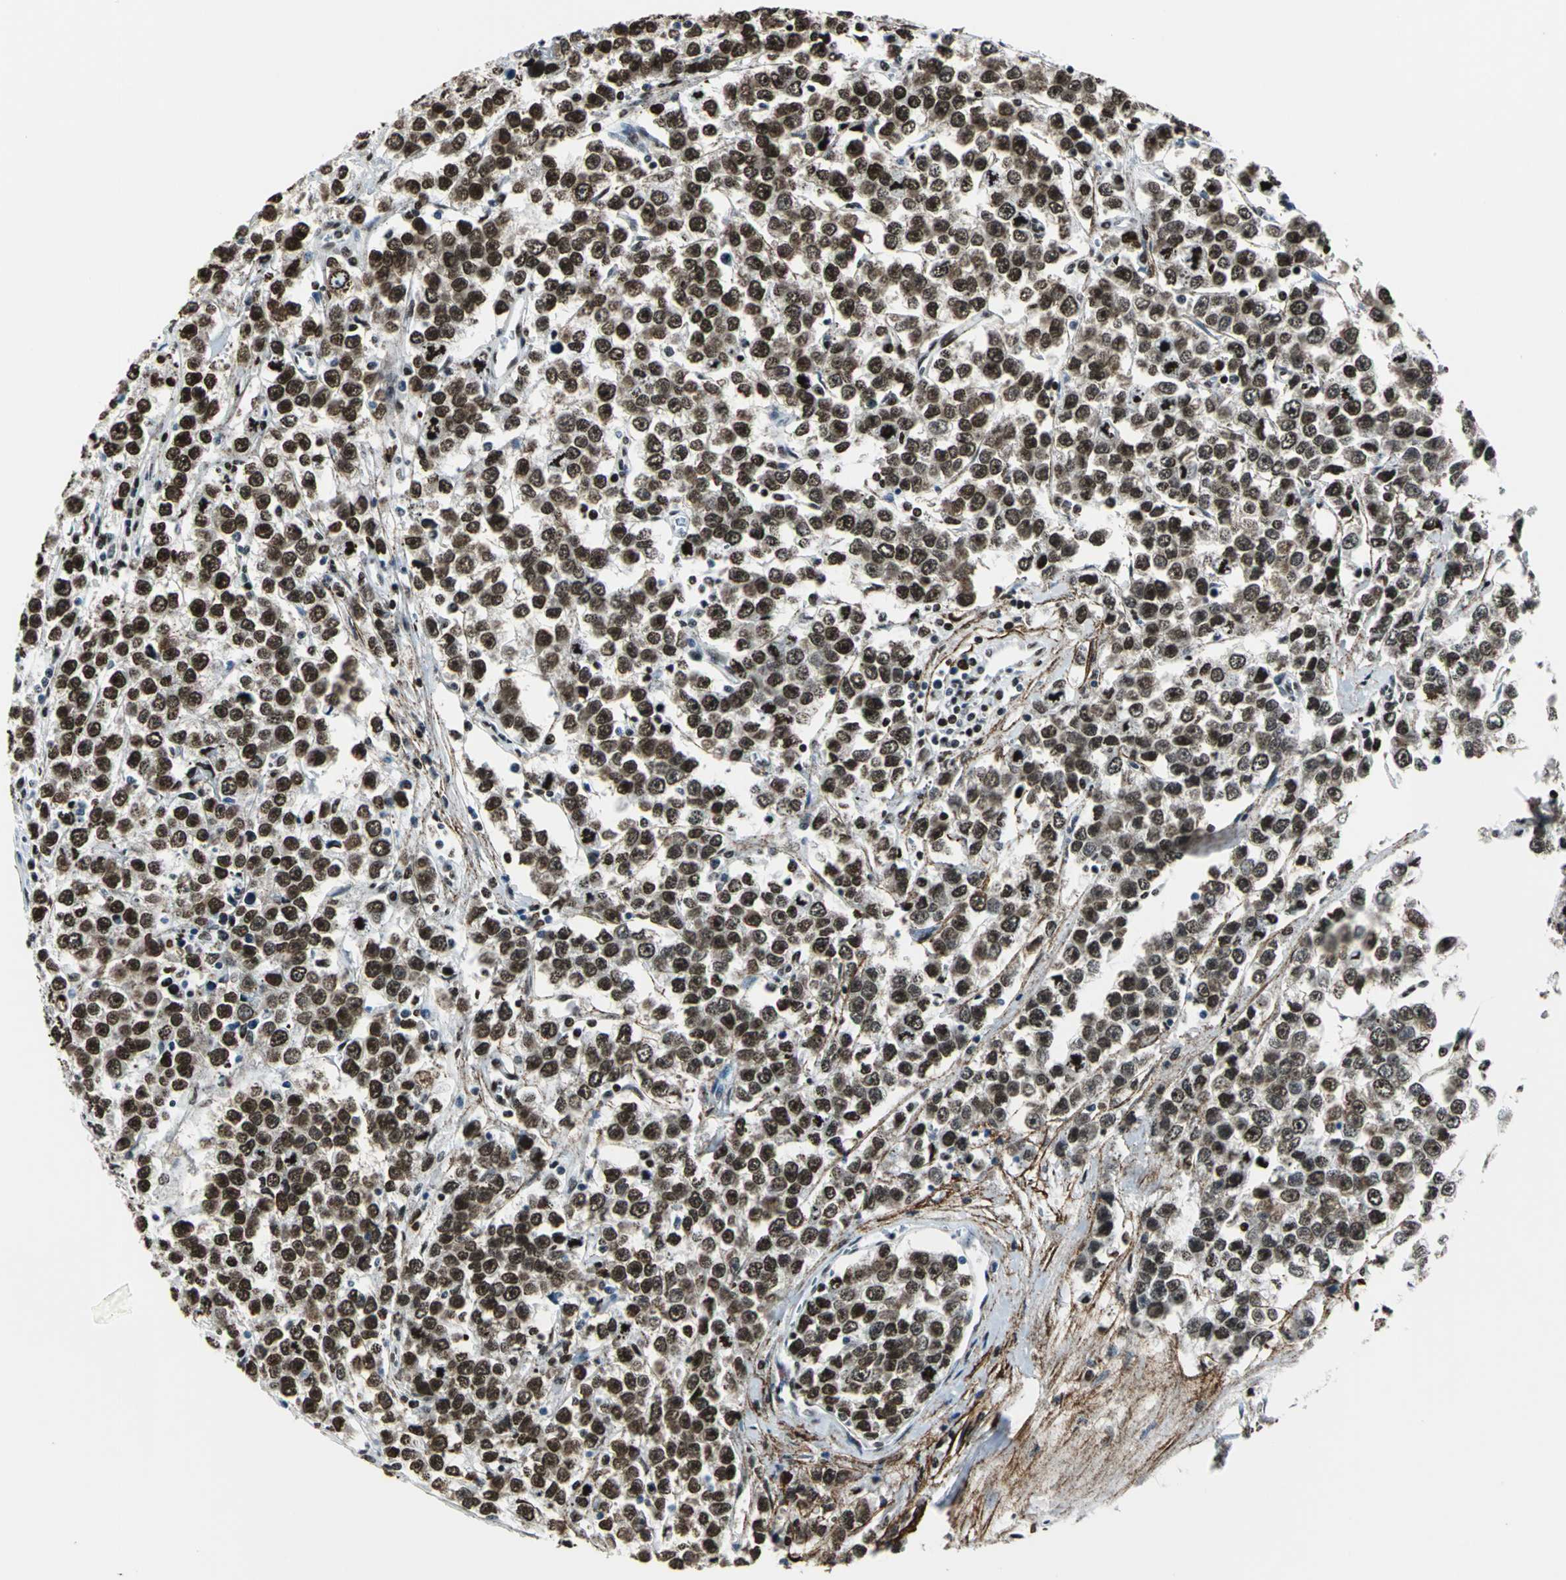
{"staining": {"intensity": "moderate", "quantity": ">75%", "location": "cytoplasmic/membranous,nuclear"}, "tissue": "testis cancer", "cell_type": "Tumor cells", "image_type": "cancer", "snomed": [{"axis": "morphology", "description": "Seminoma, NOS"}, {"axis": "morphology", "description": "Carcinoma, Embryonal, NOS"}, {"axis": "topography", "description": "Testis"}], "caption": "DAB (3,3'-diaminobenzidine) immunohistochemical staining of testis seminoma reveals moderate cytoplasmic/membranous and nuclear protein positivity in approximately >75% of tumor cells.", "gene": "APEX1", "patient": {"sex": "male", "age": 52}}